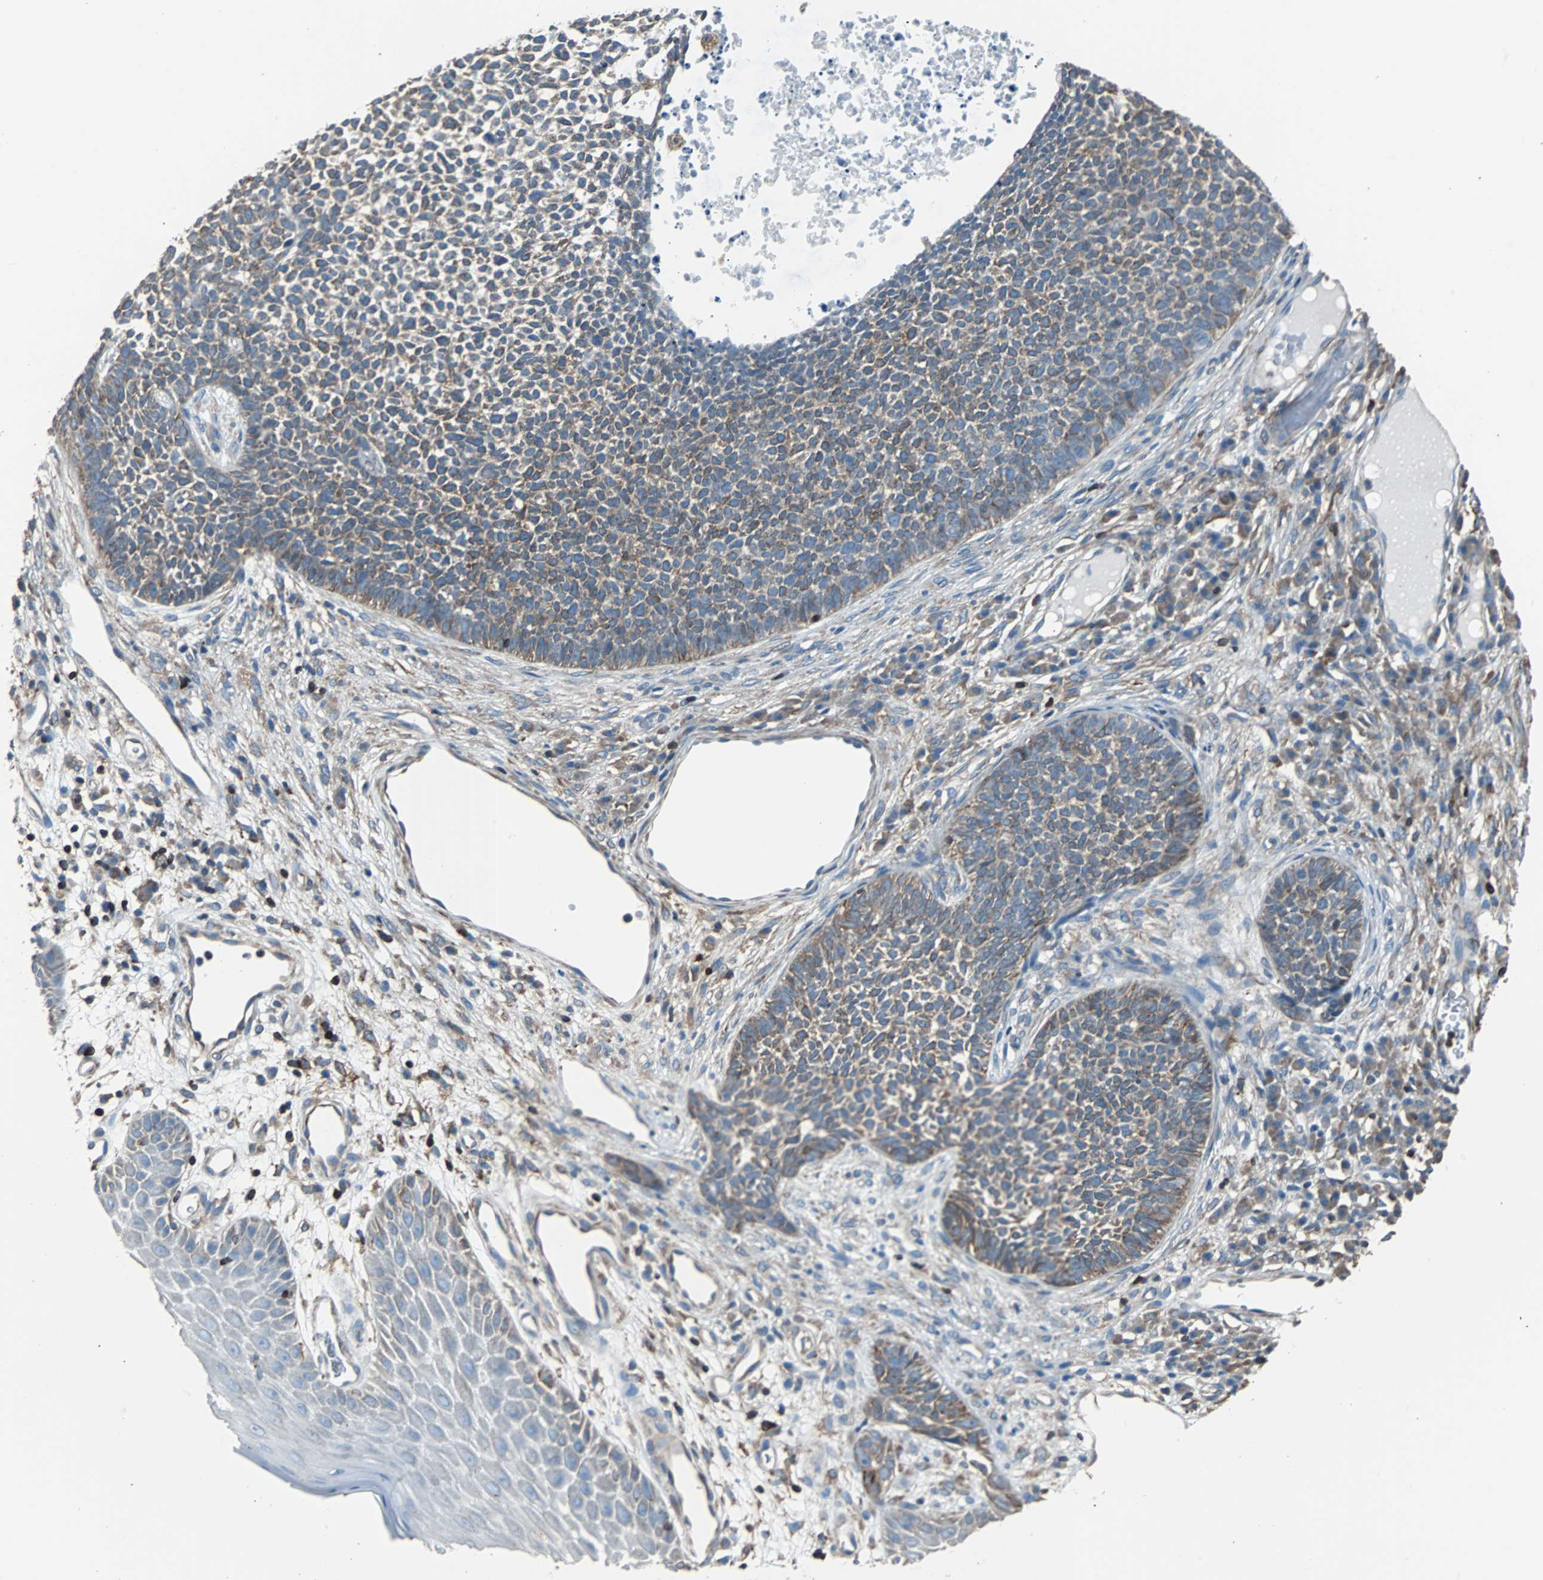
{"staining": {"intensity": "moderate", "quantity": ">75%", "location": "cytoplasmic/membranous"}, "tissue": "skin cancer", "cell_type": "Tumor cells", "image_type": "cancer", "snomed": [{"axis": "morphology", "description": "Basal cell carcinoma"}, {"axis": "topography", "description": "Skin"}], "caption": "High-magnification brightfield microscopy of skin basal cell carcinoma stained with DAB (brown) and counterstained with hematoxylin (blue). tumor cells exhibit moderate cytoplasmic/membranous positivity is appreciated in approximately>75% of cells.", "gene": "PBXIP1", "patient": {"sex": "female", "age": 84}}